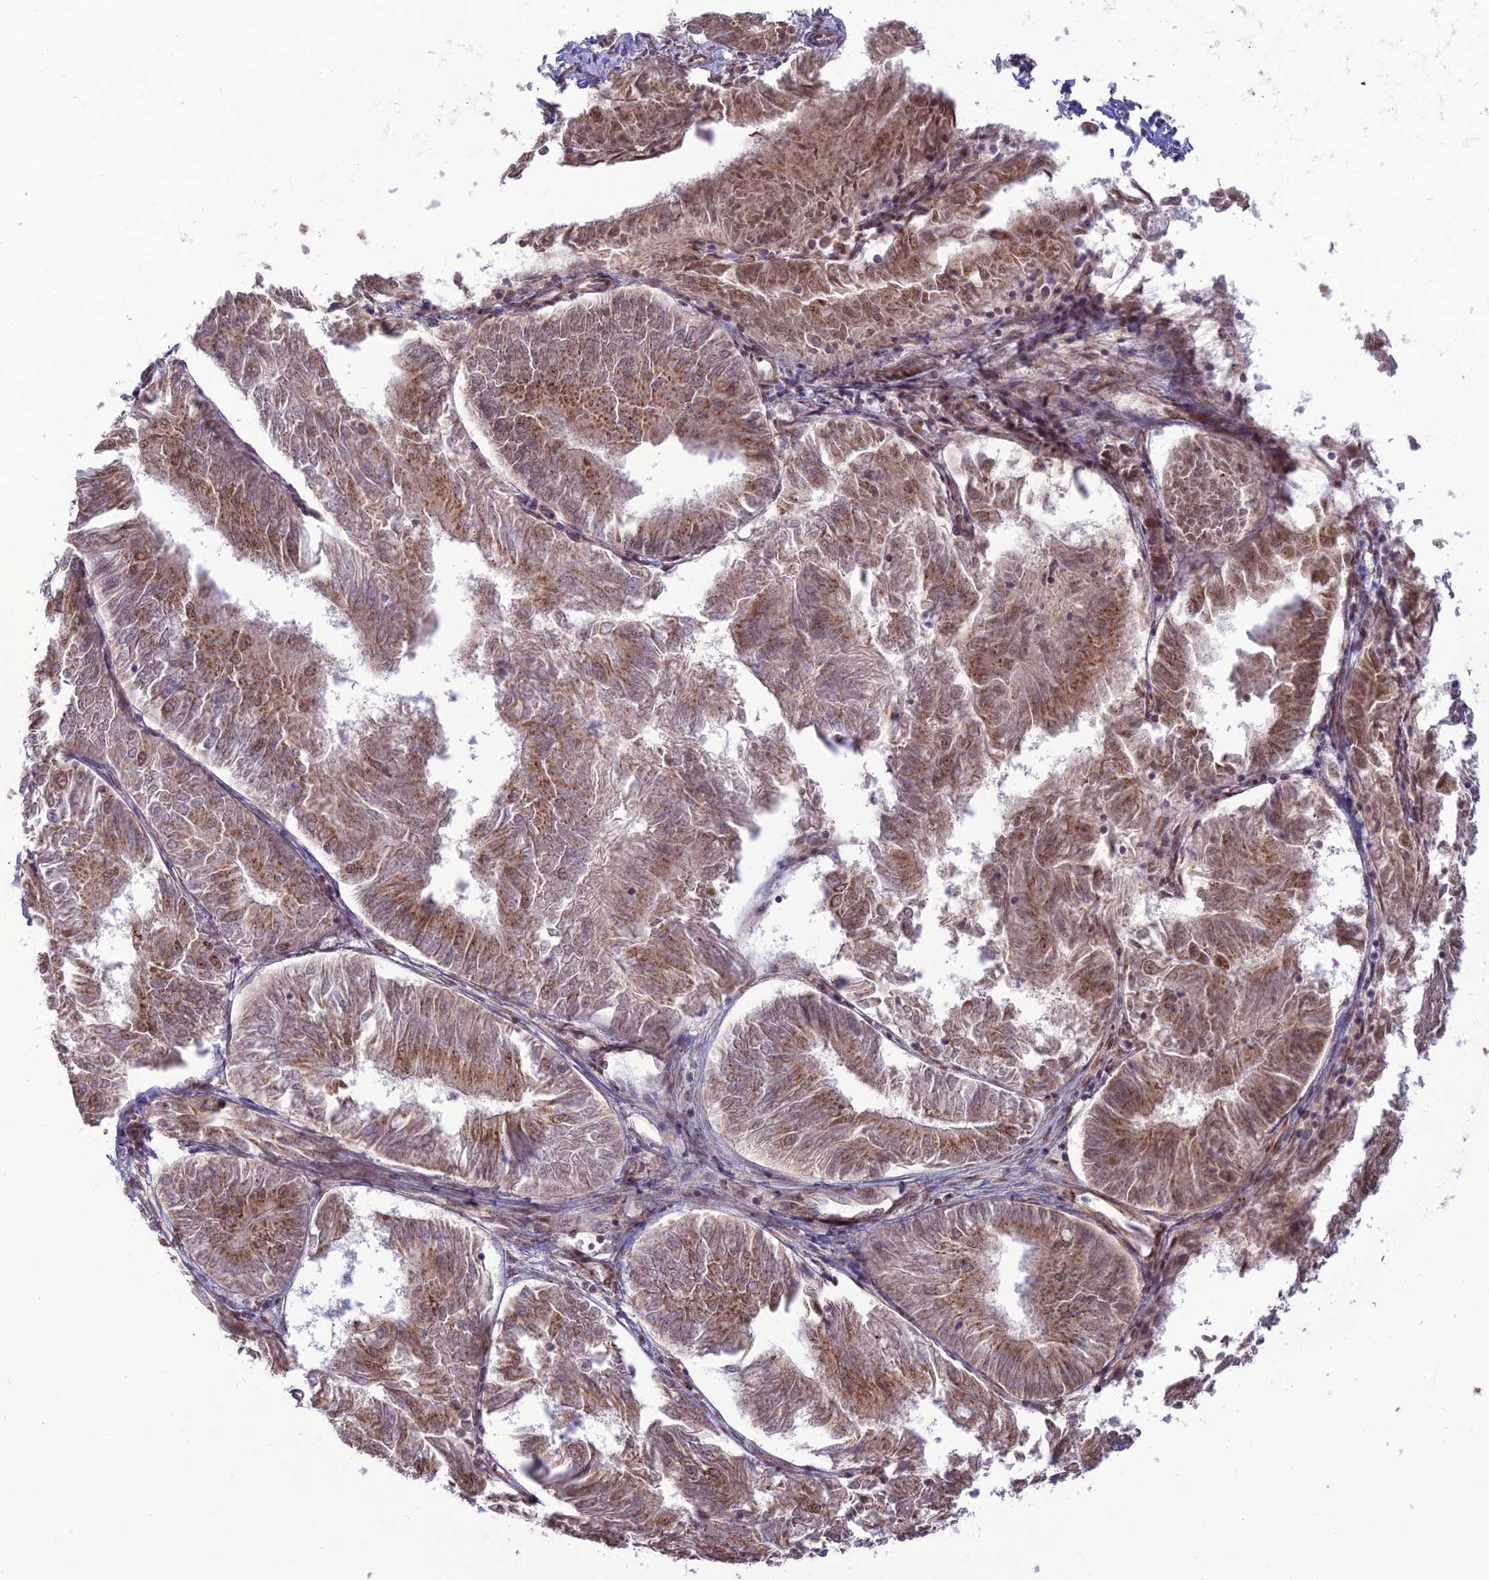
{"staining": {"intensity": "moderate", "quantity": ">75%", "location": "cytoplasmic/membranous"}, "tissue": "endometrial cancer", "cell_type": "Tumor cells", "image_type": "cancer", "snomed": [{"axis": "morphology", "description": "Adenocarcinoma, NOS"}, {"axis": "topography", "description": "Endometrium"}], "caption": "The image reveals staining of endometrial adenocarcinoma, revealing moderate cytoplasmic/membranous protein expression (brown color) within tumor cells.", "gene": "GOLGA3", "patient": {"sex": "female", "age": 58}}